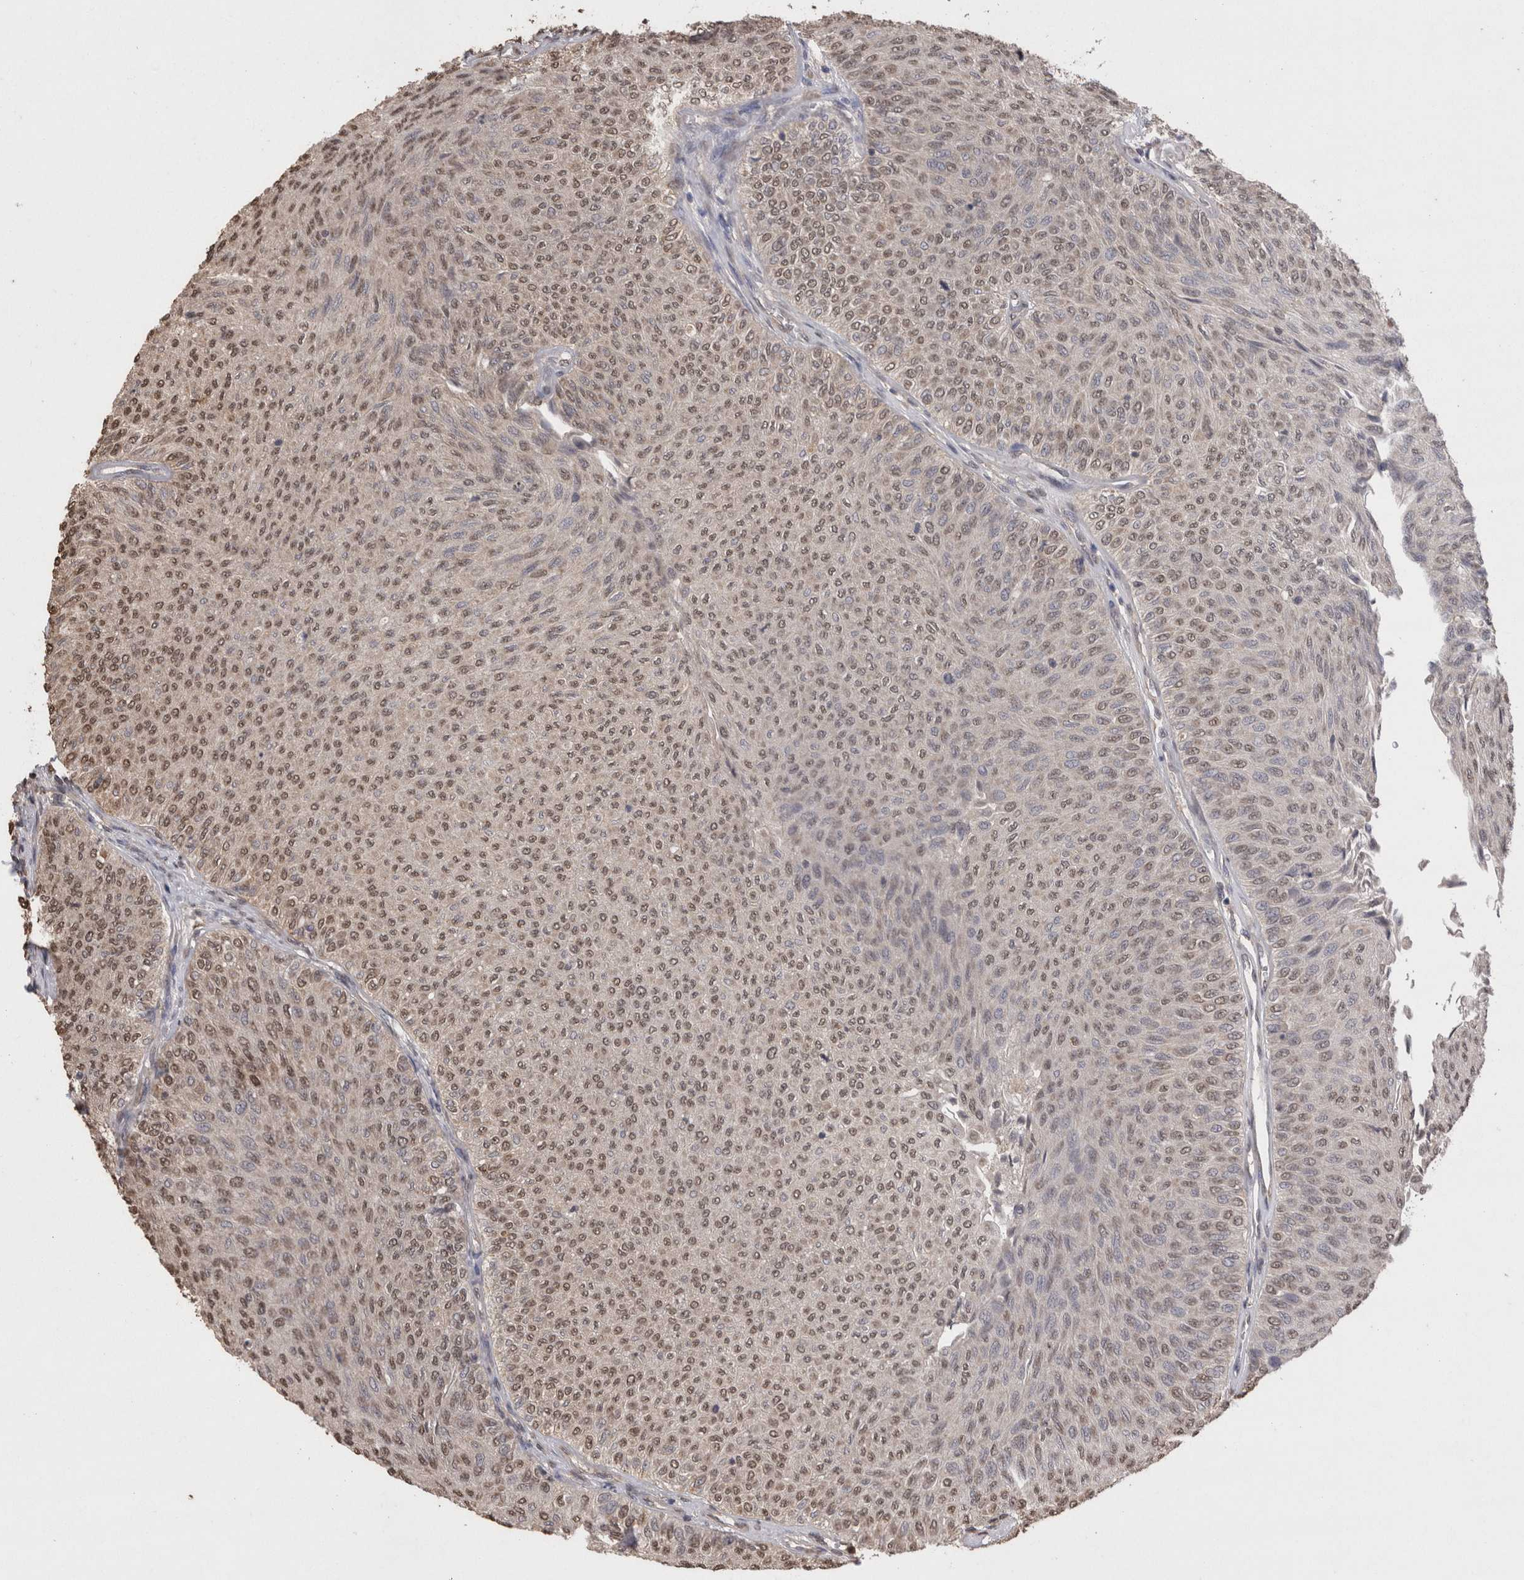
{"staining": {"intensity": "weak", "quantity": ">75%", "location": "nuclear"}, "tissue": "urothelial cancer", "cell_type": "Tumor cells", "image_type": "cancer", "snomed": [{"axis": "morphology", "description": "Urothelial carcinoma, Low grade"}, {"axis": "topography", "description": "Urinary bladder"}], "caption": "High-power microscopy captured an IHC photomicrograph of urothelial cancer, revealing weak nuclear positivity in about >75% of tumor cells.", "gene": "GRK5", "patient": {"sex": "male", "age": 78}}